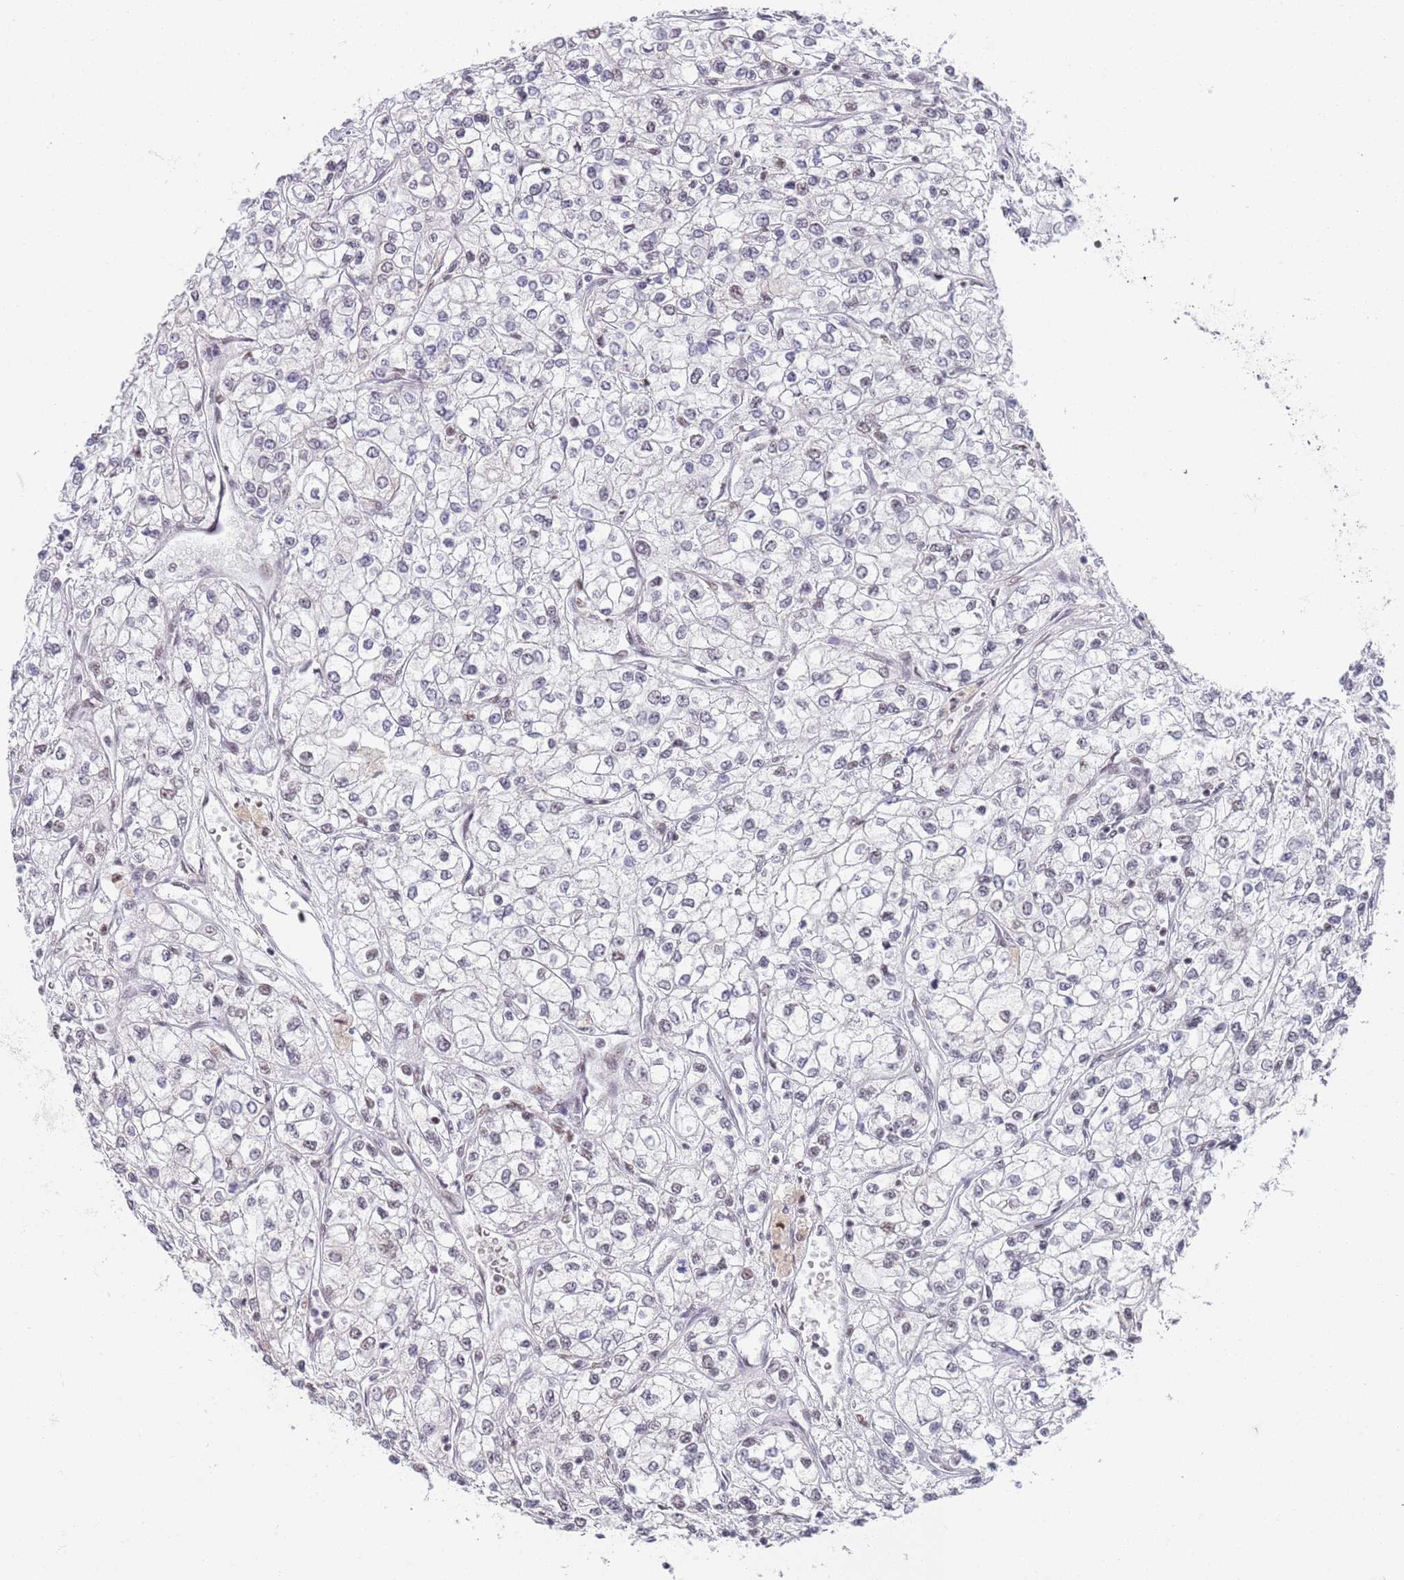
{"staining": {"intensity": "negative", "quantity": "none", "location": "none"}, "tissue": "renal cancer", "cell_type": "Tumor cells", "image_type": "cancer", "snomed": [{"axis": "morphology", "description": "Adenocarcinoma, NOS"}, {"axis": "topography", "description": "Kidney"}], "caption": "Immunohistochemistry micrograph of neoplastic tissue: renal cancer (adenocarcinoma) stained with DAB (3,3'-diaminobenzidine) displays no significant protein staining in tumor cells. (Brightfield microscopy of DAB (3,3'-diaminobenzidine) immunohistochemistry (IHC) at high magnification).", "gene": "AKAP8L", "patient": {"sex": "male", "age": 80}}